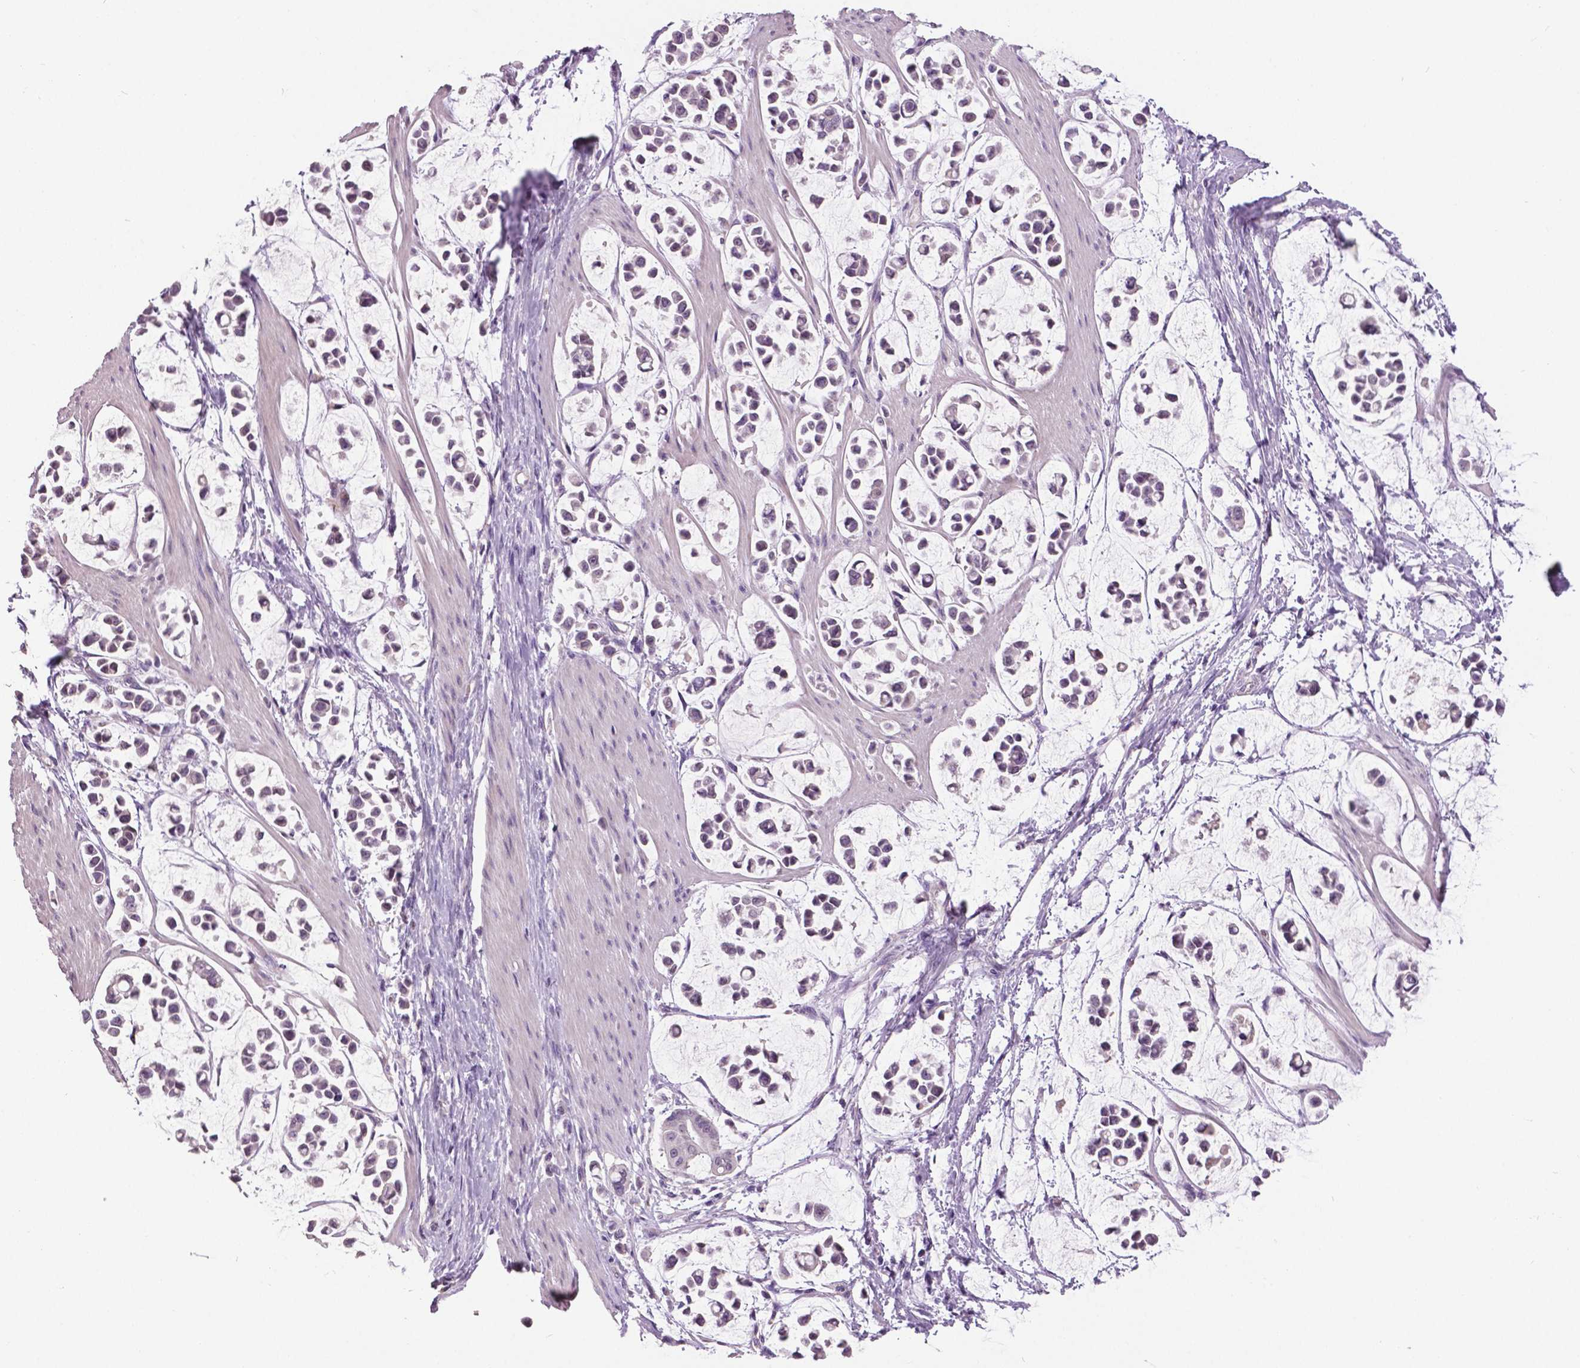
{"staining": {"intensity": "negative", "quantity": "none", "location": "none"}, "tissue": "stomach cancer", "cell_type": "Tumor cells", "image_type": "cancer", "snomed": [{"axis": "morphology", "description": "Adenocarcinoma, NOS"}, {"axis": "topography", "description": "Stomach"}], "caption": "The photomicrograph demonstrates no staining of tumor cells in adenocarcinoma (stomach).", "gene": "FOXA1", "patient": {"sex": "male", "age": 82}}